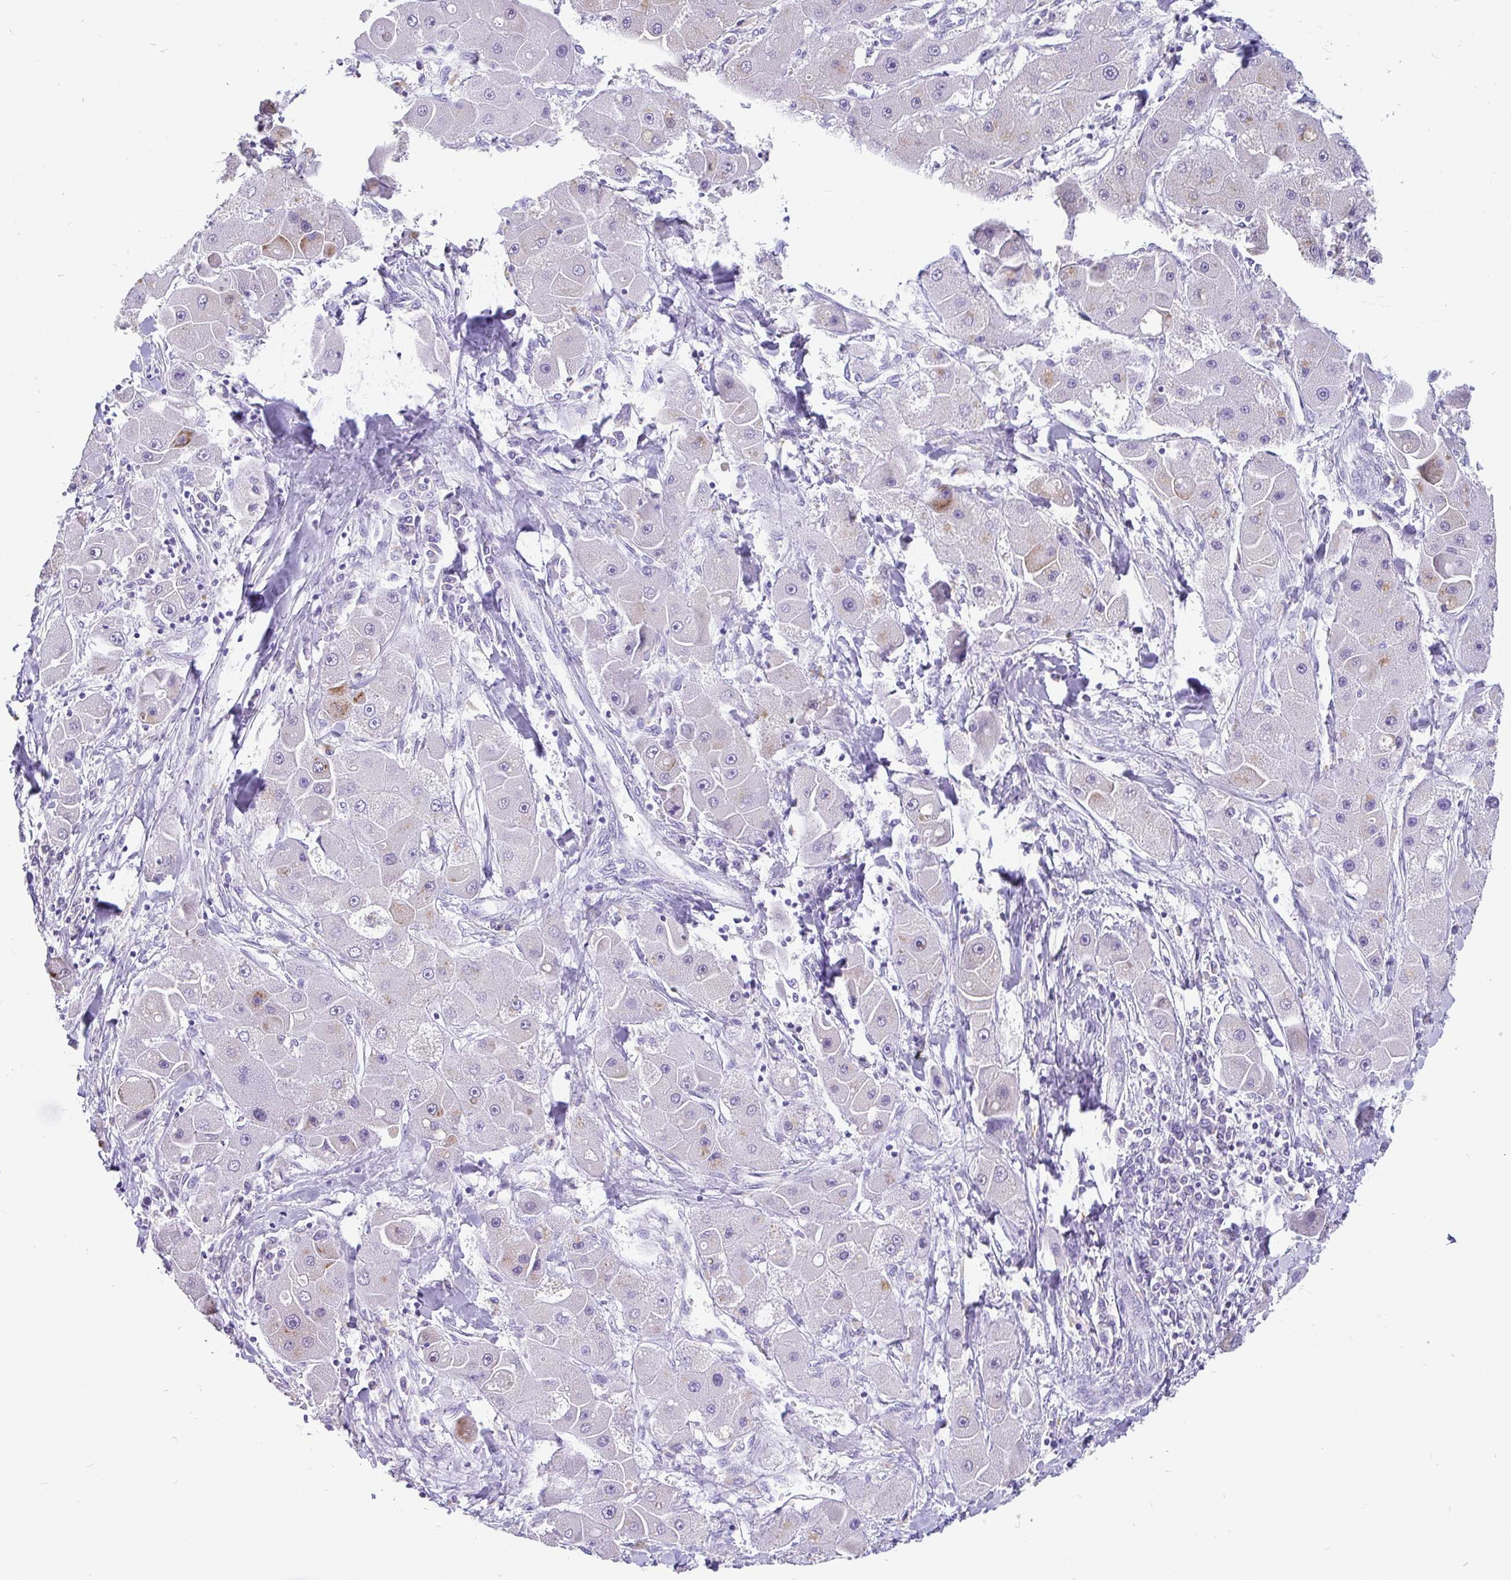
{"staining": {"intensity": "moderate", "quantity": "<25%", "location": "cytoplasmic/membranous"}, "tissue": "liver cancer", "cell_type": "Tumor cells", "image_type": "cancer", "snomed": [{"axis": "morphology", "description": "Carcinoma, Hepatocellular, NOS"}, {"axis": "topography", "description": "Liver"}], "caption": "Tumor cells display low levels of moderate cytoplasmic/membranous positivity in approximately <25% of cells in human liver cancer. (Stains: DAB in brown, nuclei in blue, Microscopy: brightfield microscopy at high magnification).", "gene": "INTS5", "patient": {"sex": "male", "age": 24}}